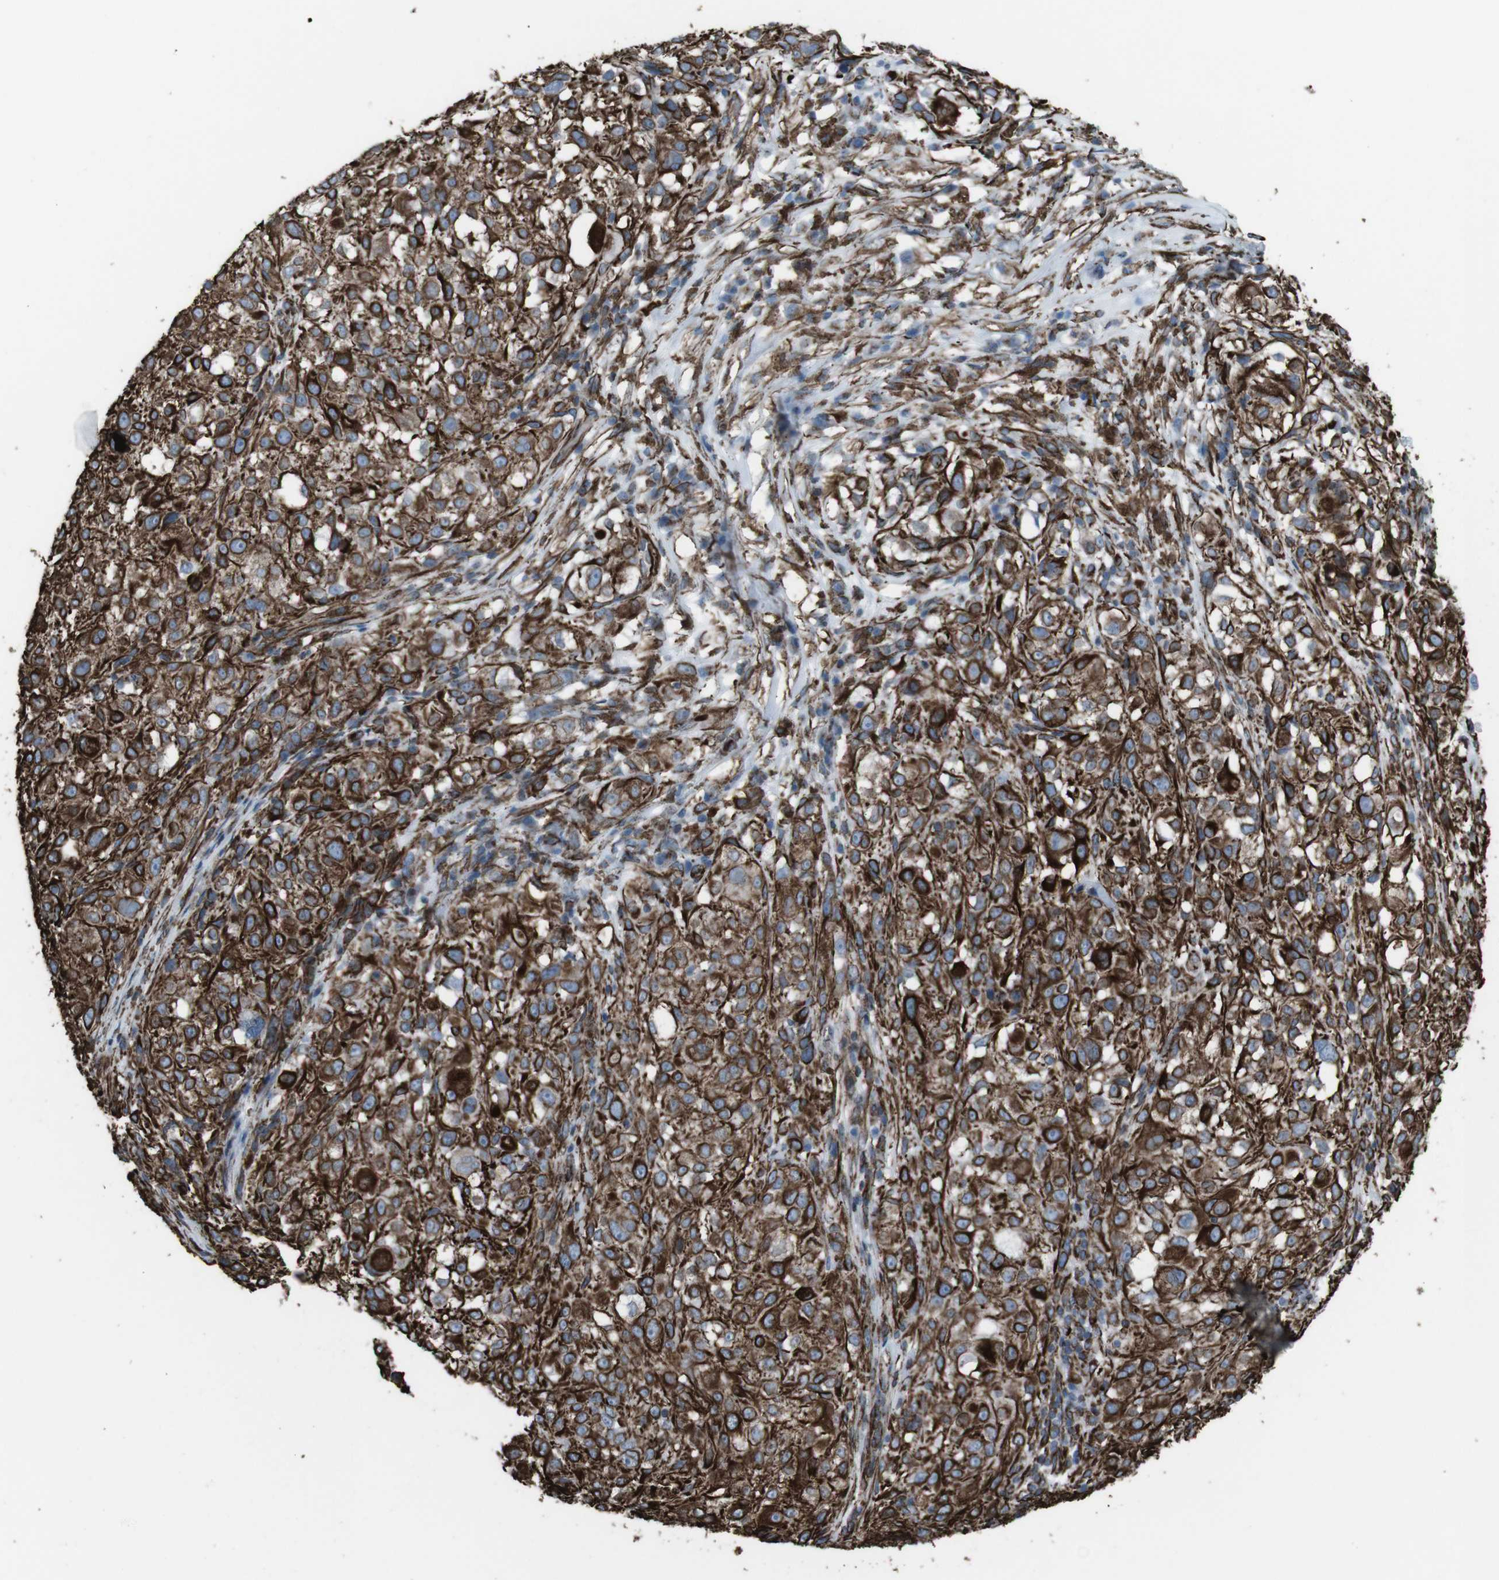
{"staining": {"intensity": "strong", "quantity": ">75%", "location": "cytoplasmic/membranous"}, "tissue": "melanoma", "cell_type": "Tumor cells", "image_type": "cancer", "snomed": [{"axis": "morphology", "description": "Necrosis, NOS"}, {"axis": "morphology", "description": "Malignant melanoma, NOS"}, {"axis": "topography", "description": "Skin"}], "caption": "Malignant melanoma was stained to show a protein in brown. There is high levels of strong cytoplasmic/membranous expression in approximately >75% of tumor cells.", "gene": "ZDHHC6", "patient": {"sex": "female", "age": 87}}